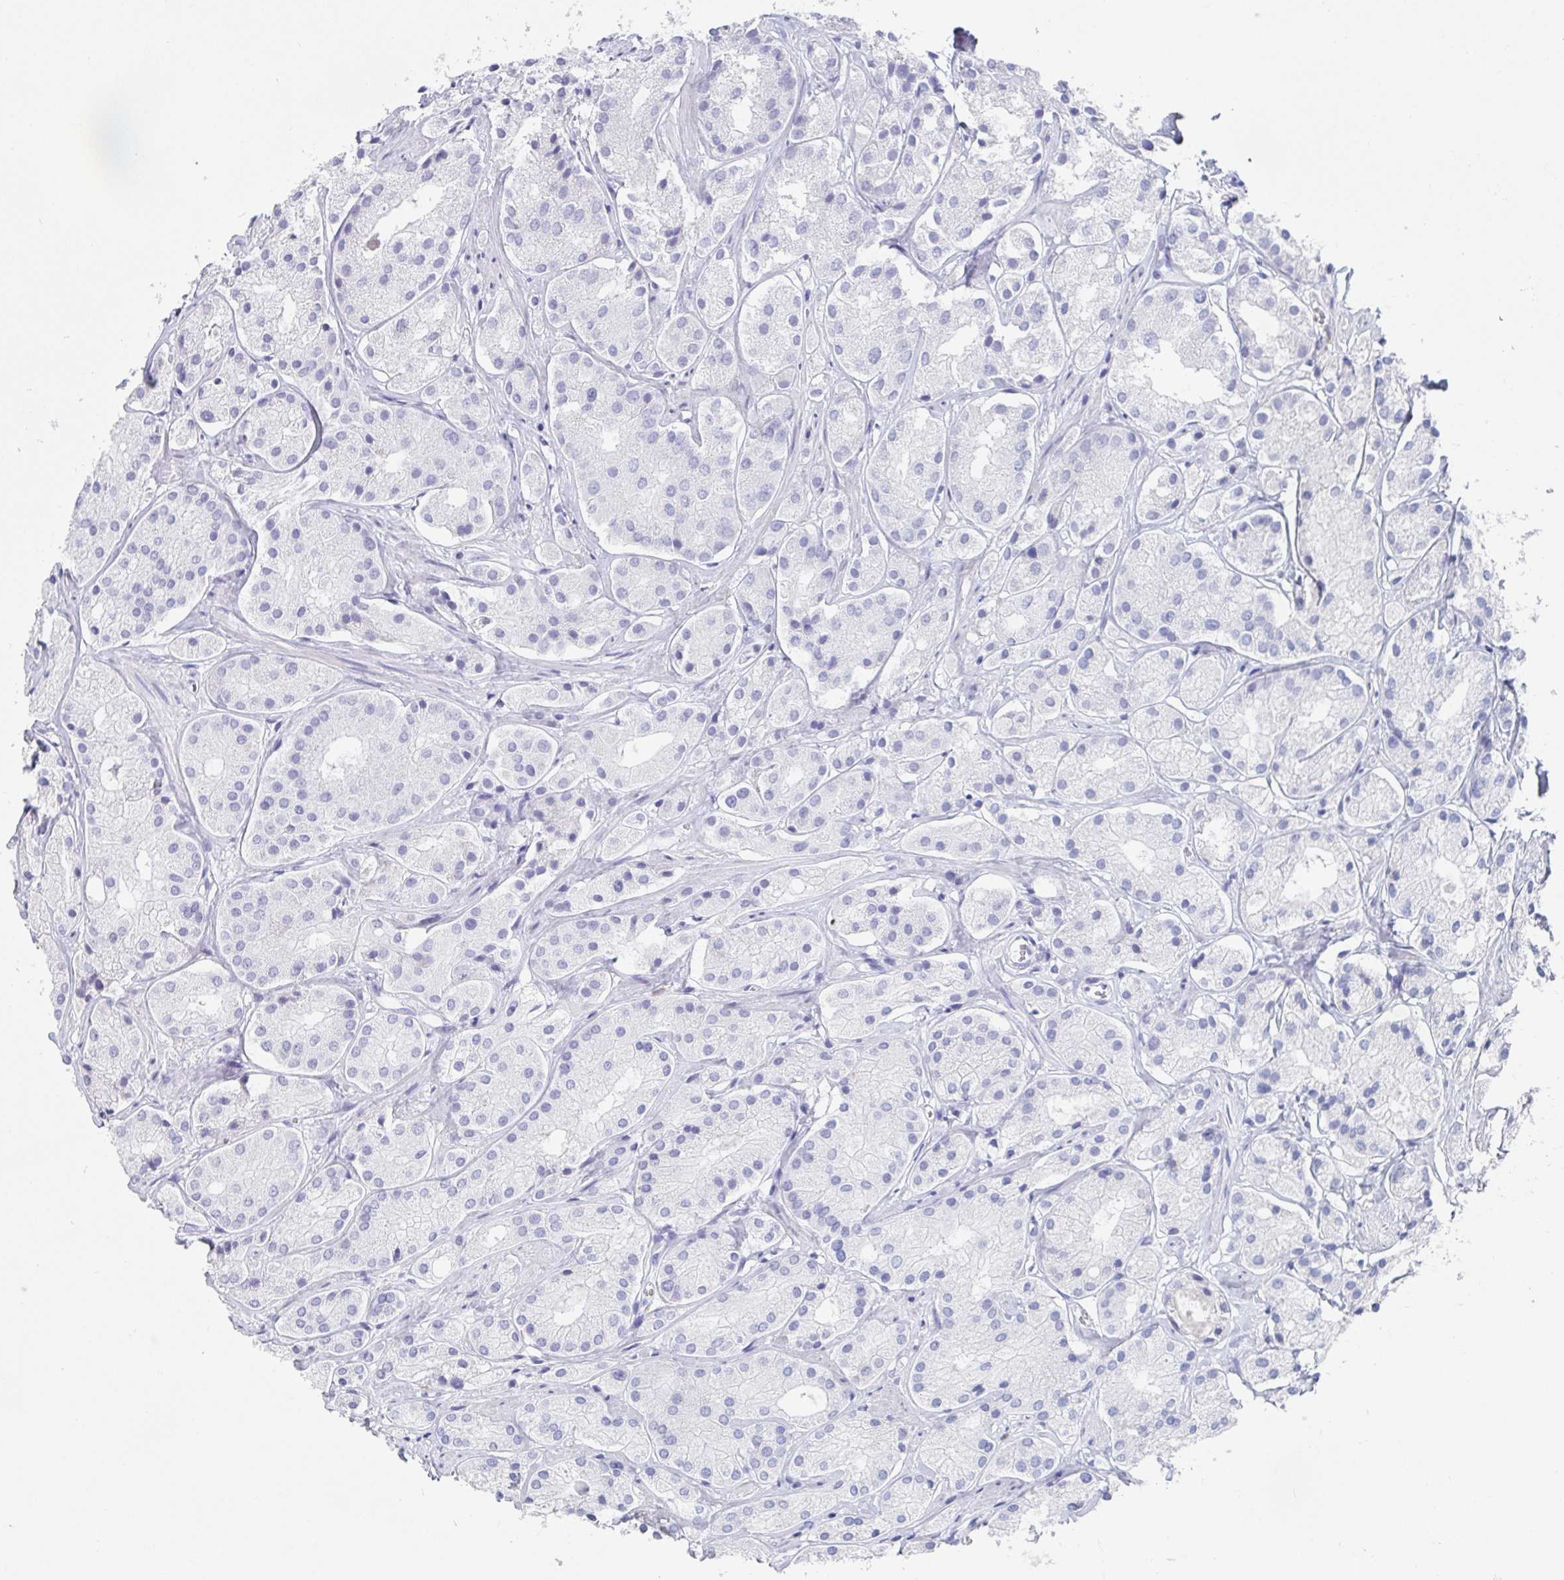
{"staining": {"intensity": "negative", "quantity": "none", "location": "none"}, "tissue": "prostate cancer", "cell_type": "Tumor cells", "image_type": "cancer", "snomed": [{"axis": "morphology", "description": "Adenocarcinoma, Low grade"}, {"axis": "topography", "description": "Prostate"}], "caption": "Micrograph shows no protein expression in tumor cells of adenocarcinoma (low-grade) (prostate) tissue.", "gene": "PLA2G1B", "patient": {"sex": "male", "age": 69}}